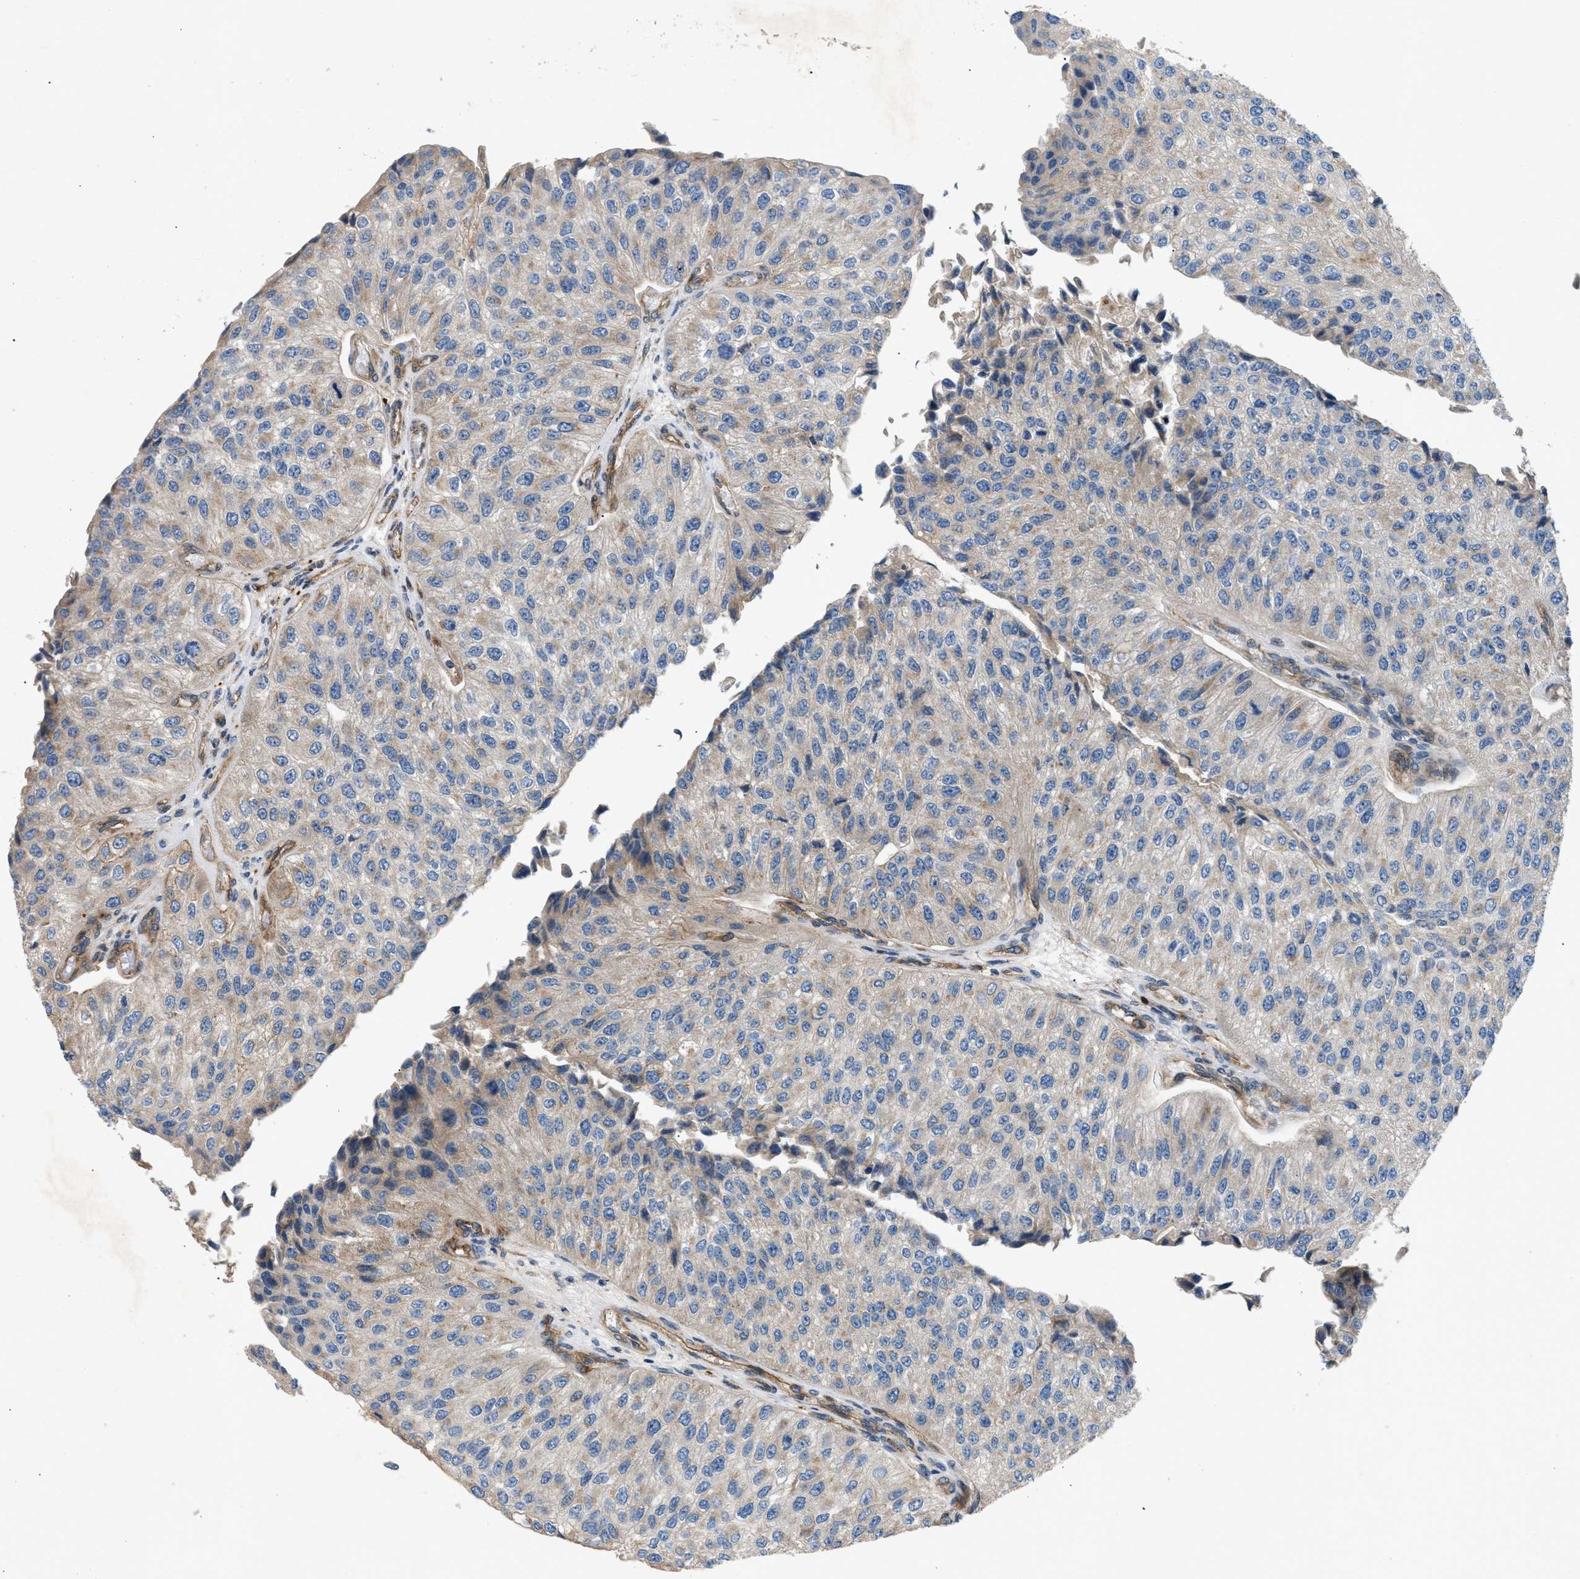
{"staining": {"intensity": "weak", "quantity": "<25%", "location": "cytoplasmic/membranous"}, "tissue": "urothelial cancer", "cell_type": "Tumor cells", "image_type": "cancer", "snomed": [{"axis": "morphology", "description": "Urothelial carcinoma, High grade"}, {"axis": "topography", "description": "Kidney"}, {"axis": "topography", "description": "Urinary bladder"}], "caption": "IHC image of urothelial cancer stained for a protein (brown), which exhibits no staining in tumor cells.", "gene": "LYSMD3", "patient": {"sex": "male", "age": 77}}